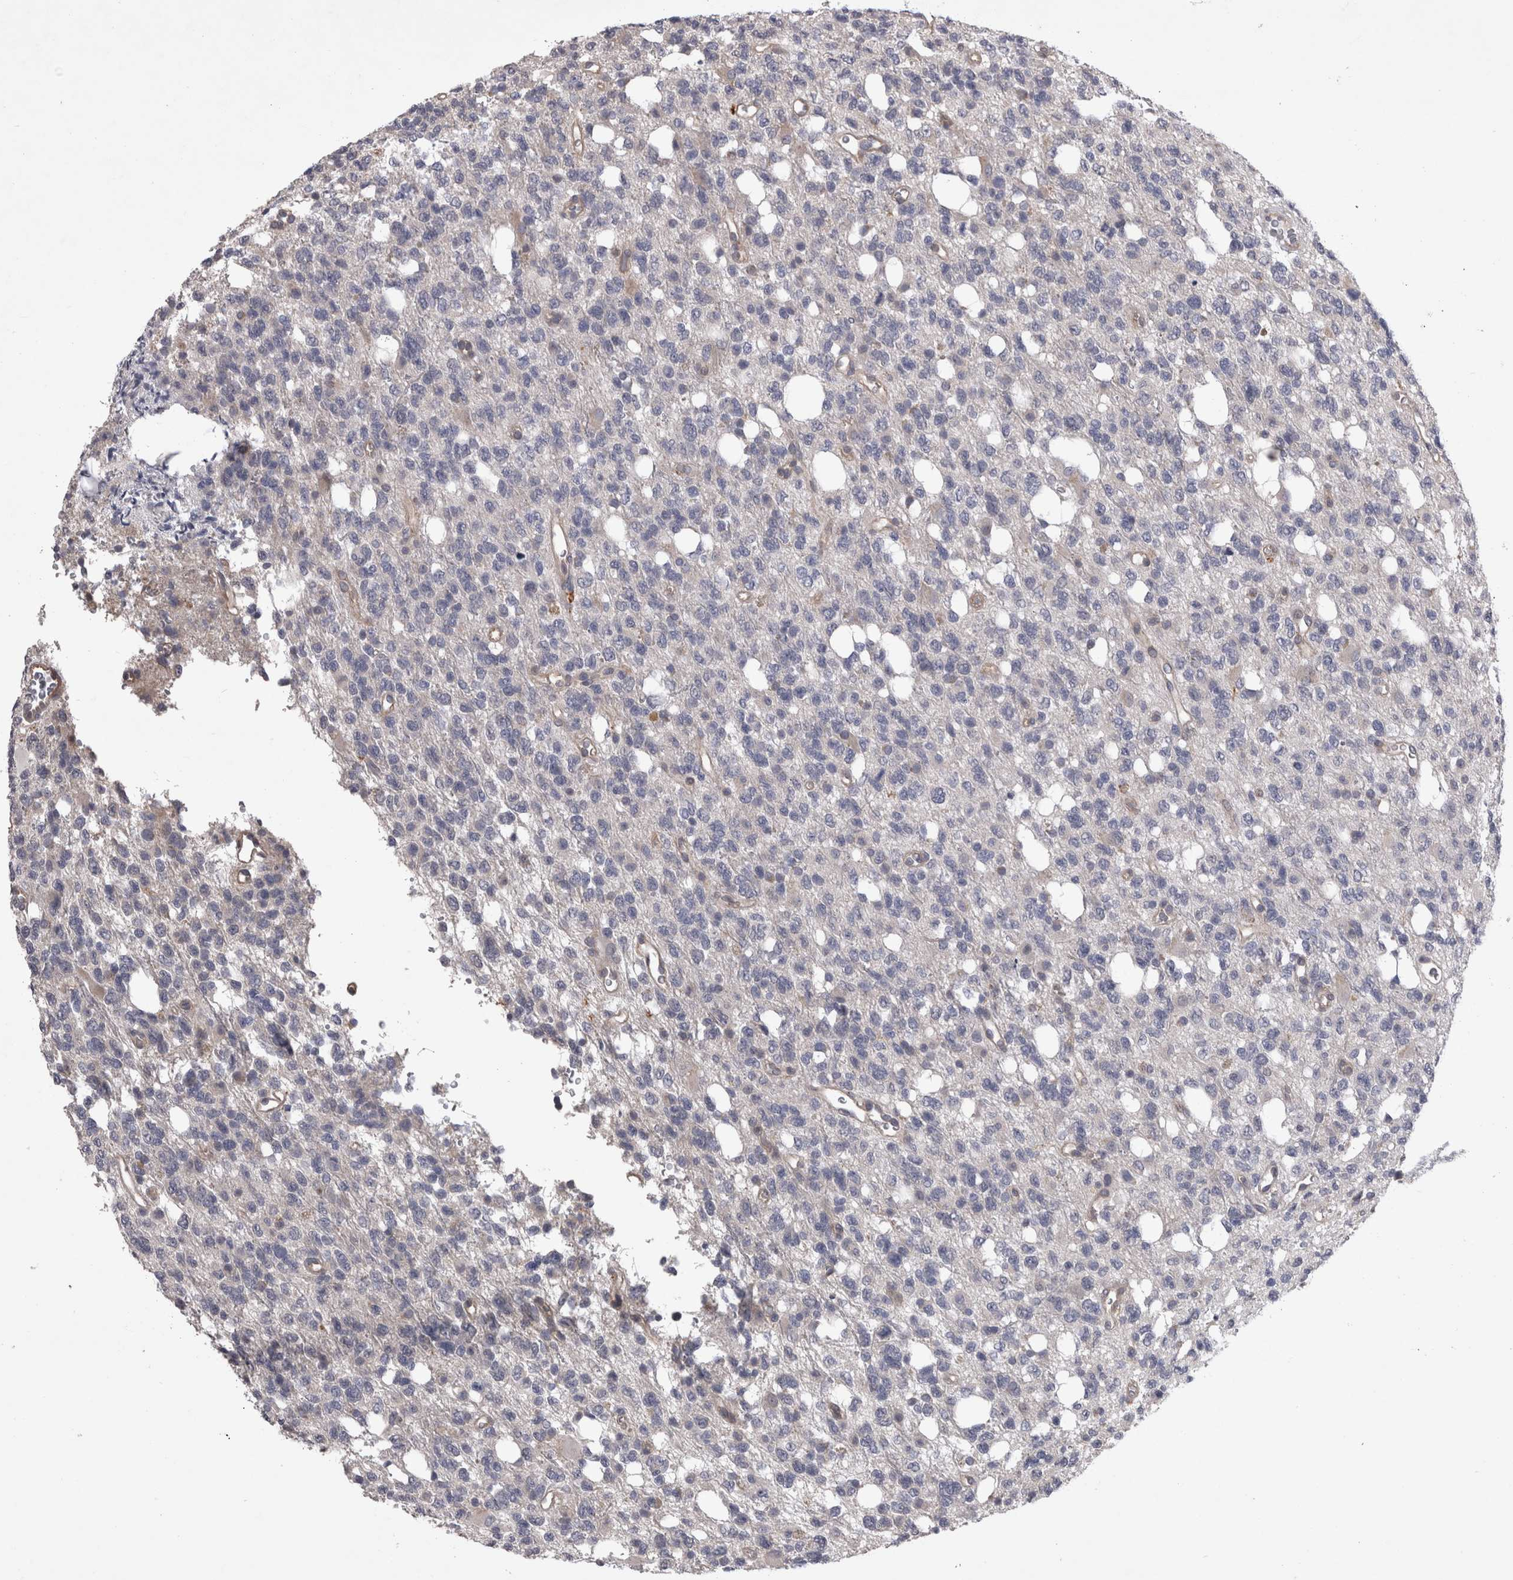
{"staining": {"intensity": "negative", "quantity": "none", "location": "none"}, "tissue": "glioma", "cell_type": "Tumor cells", "image_type": "cancer", "snomed": [{"axis": "morphology", "description": "Glioma, malignant, High grade"}, {"axis": "topography", "description": "Brain"}], "caption": "Immunohistochemistry (IHC) of malignant high-grade glioma demonstrates no expression in tumor cells.", "gene": "CTBS", "patient": {"sex": "female", "age": 62}}